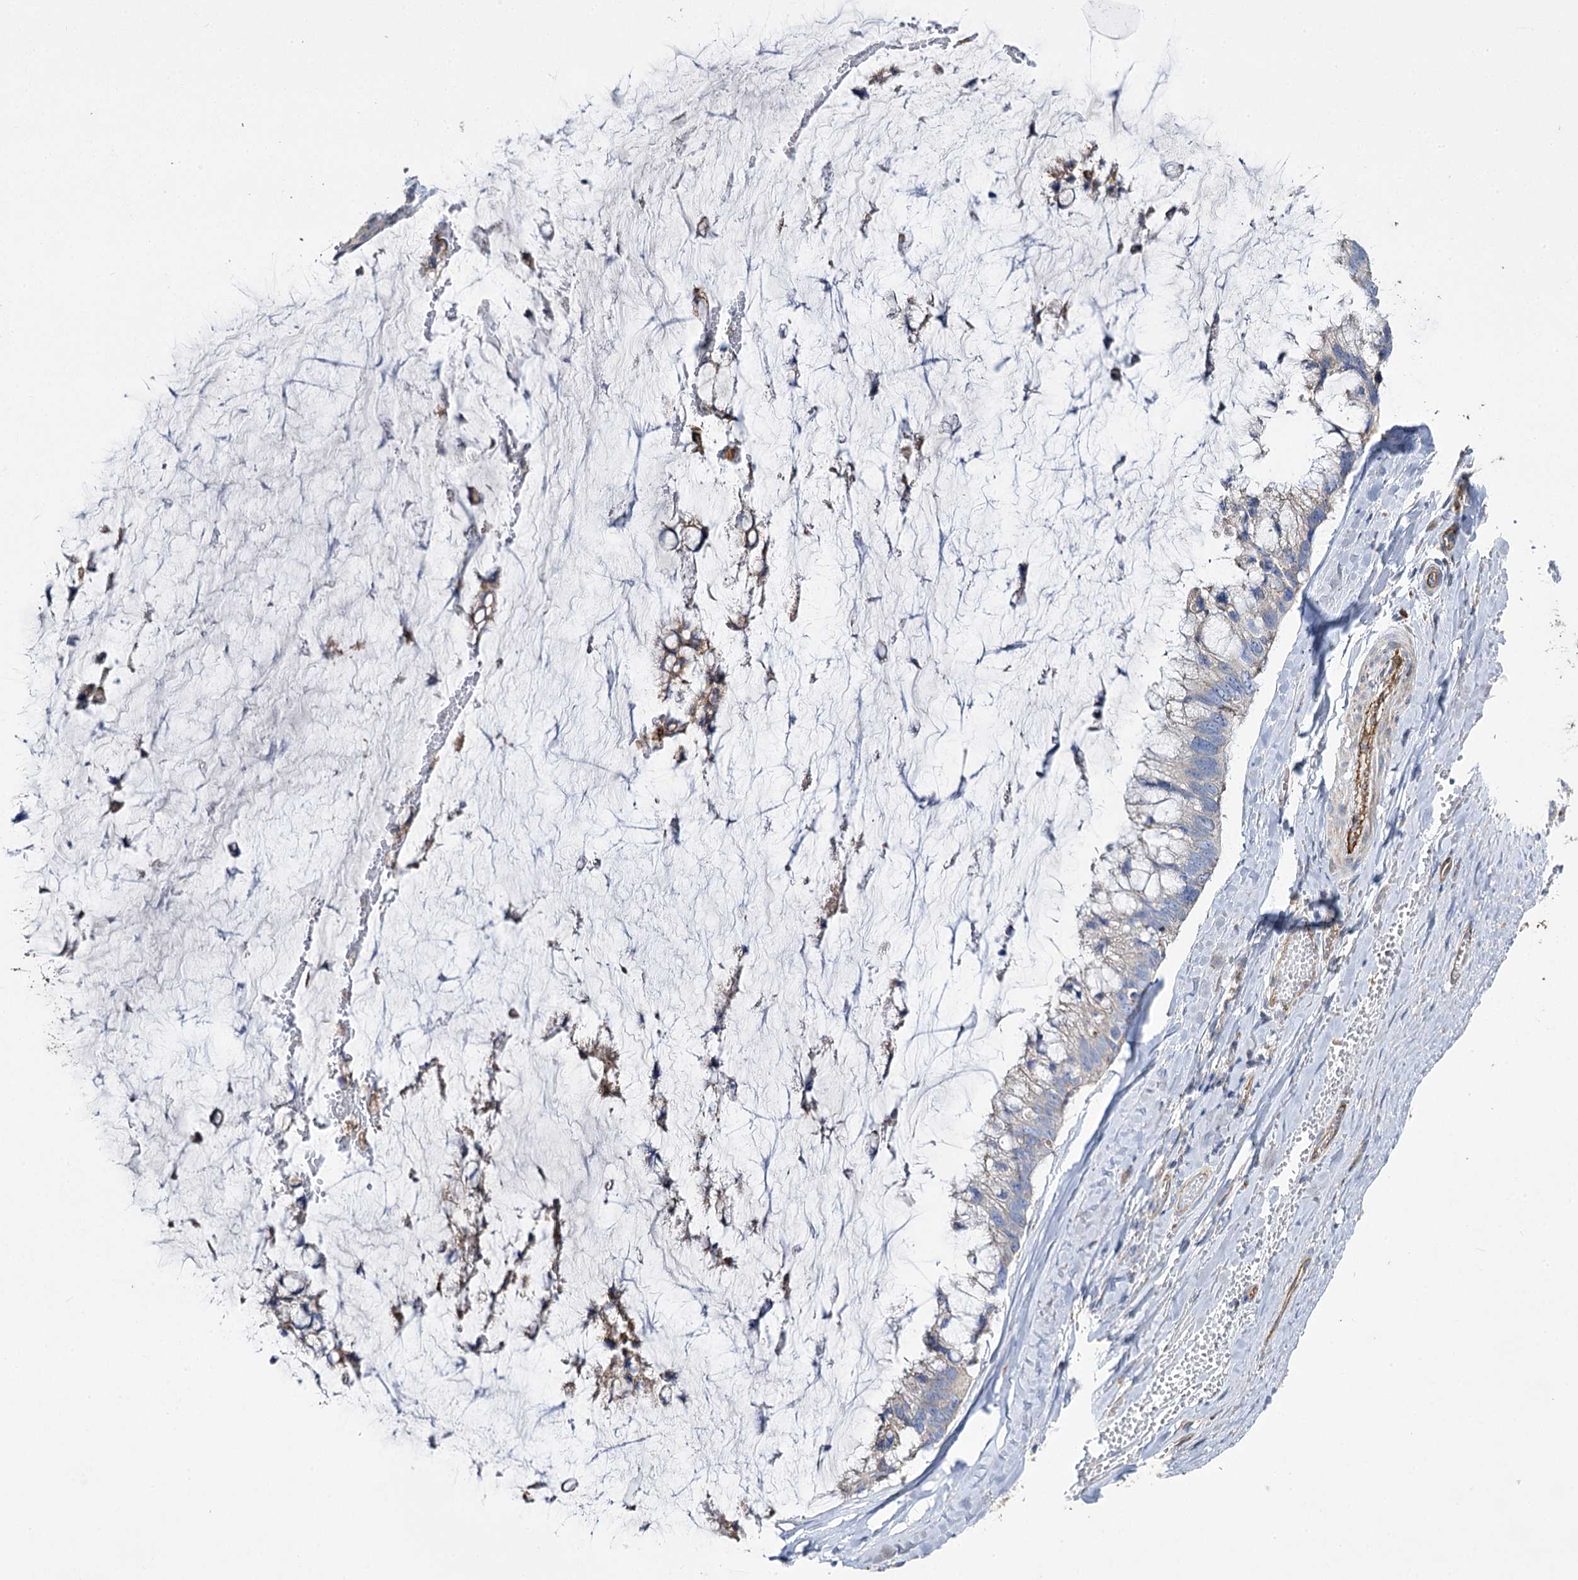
{"staining": {"intensity": "weak", "quantity": "<25%", "location": "cytoplasmic/membranous"}, "tissue": "ovarian cancer", "cell_type": "Tumor cells", "image_type": "cancer", "snomed": [{"axis": "morphology", "description": "Cystadenocarcinoma, mucinous, NOS"}, {"axis": "topography", "description": "Ovary"}], "caption": "This is a image of immunohistochemistry staining of ovarian mucinous cystadenocarcinoma, which shows no positivity in tumor cells.", "gene": "RMDN2", "patient": {"sex": "female", "age": 39}}